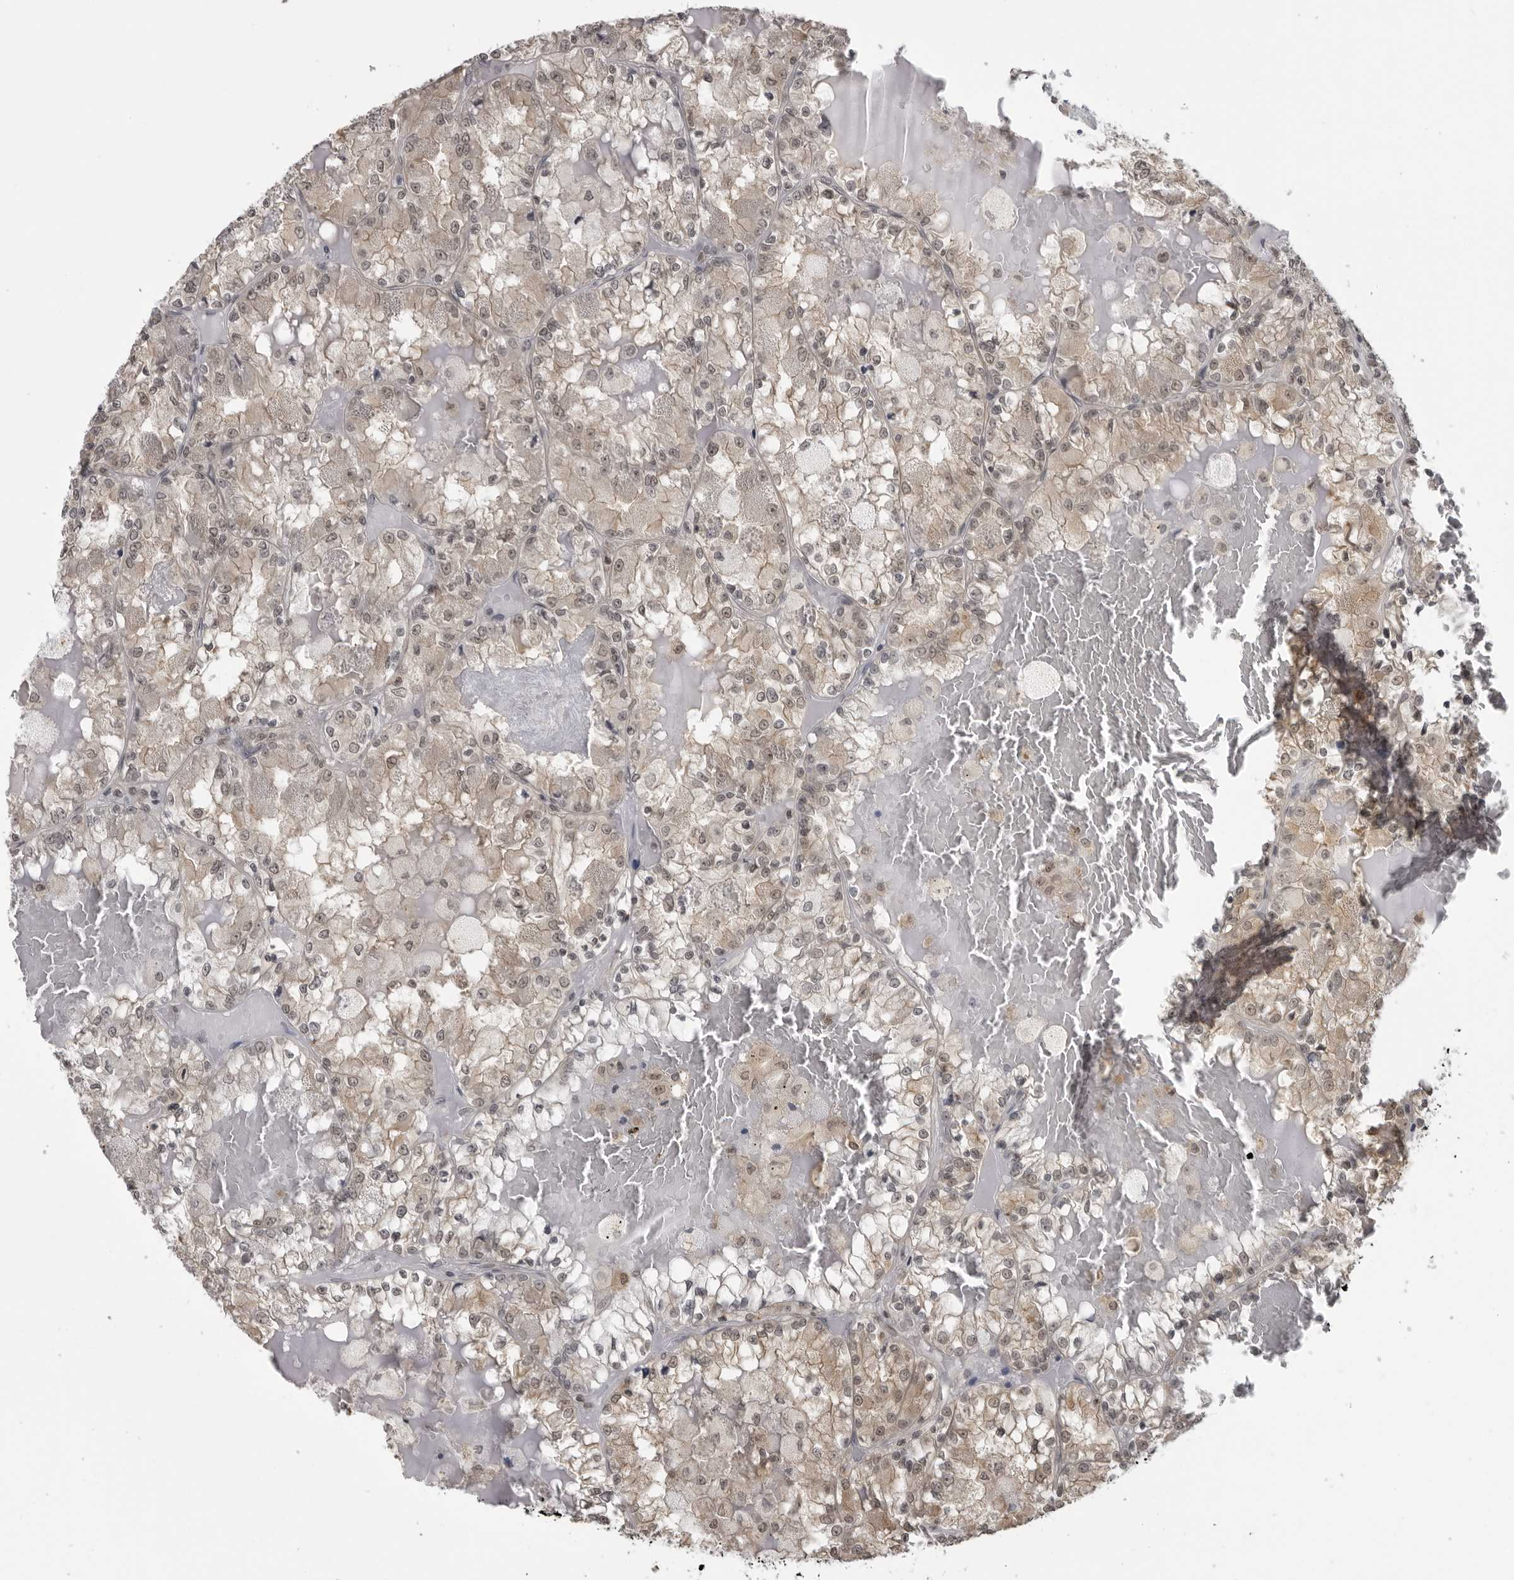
{"staining": {"intensity": "weak", "quantity": ">75%", "location": "cytoplasmic/membranous,nuclear"}, "tissue": "renal cancer", "cell_type": "Tumor cells", "image_type": "cancer", "snomed": [{"axis": "morphology", "description": "Adenocarcinoma, NOS"}, {"axis": "topography", "description": "Kidney"}], "caption": "Renal cancer stained with DAB immunohistochemistry (IHC) shows low levels of weak cytoplasmic/membranous and nuclear staining in approximately >75% of tumor cells.", "gene": "PDCL3", "patient": {"sex": "female", "age": 56}}